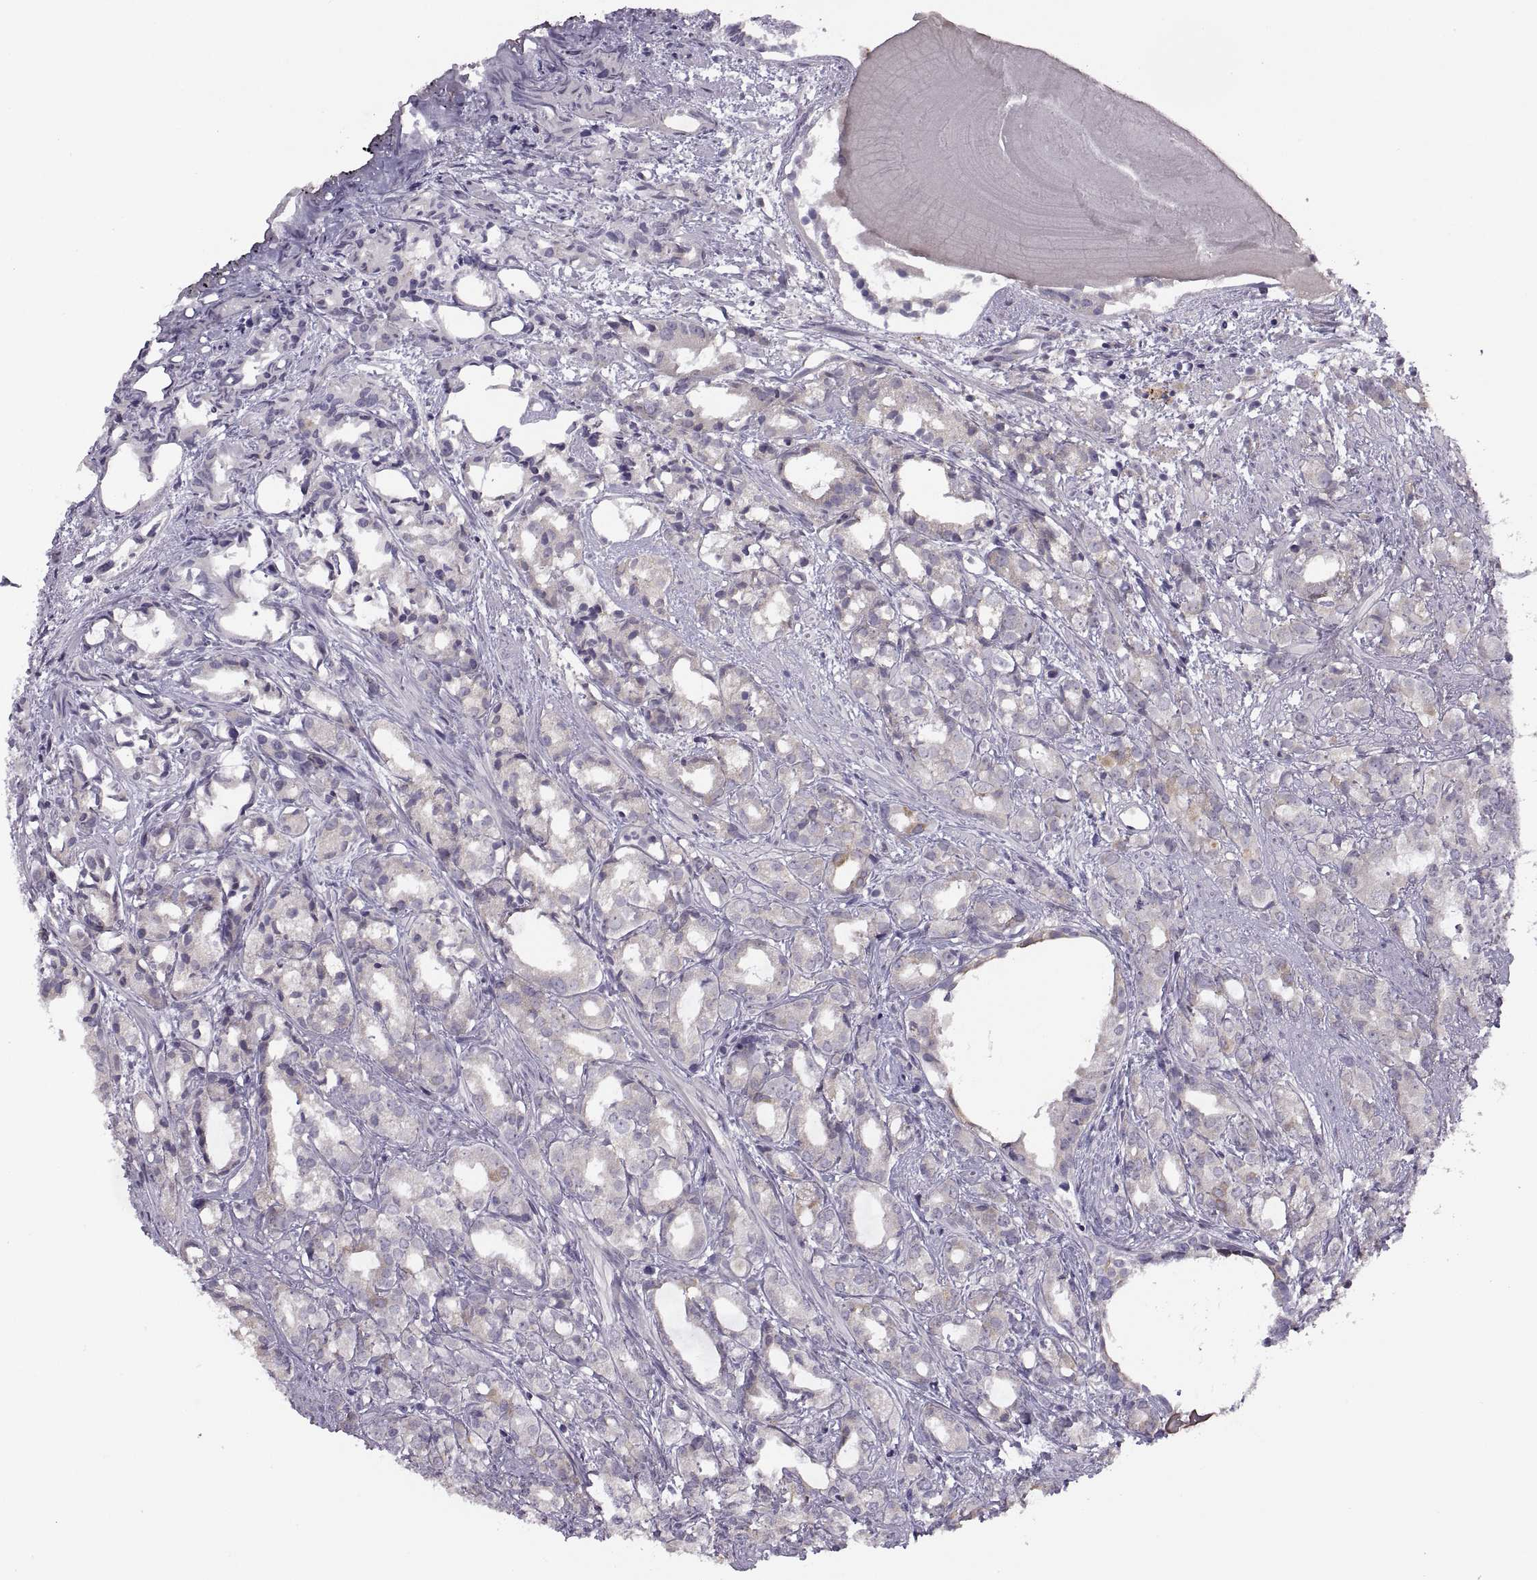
{"staining": {"intensity": "negative", "quantity": "none", "location": "none"}, "tissue": "prostate cancer", "cell_type": "Tumor cells", "image_type": "cancer", "snomed": [{"axis": "morphology", "description": "Adenocarcinoma, High grade"}, {"axis": "topography", "description": "Prostate"}], "caption": "Immunohistochemical staining of prostate cancer (adenocarcinoma (high-grade)) reveals no significant staining in tumor cells.", "gene": "ACSBG2", "patient": {"sex": "male", "age": 79}}